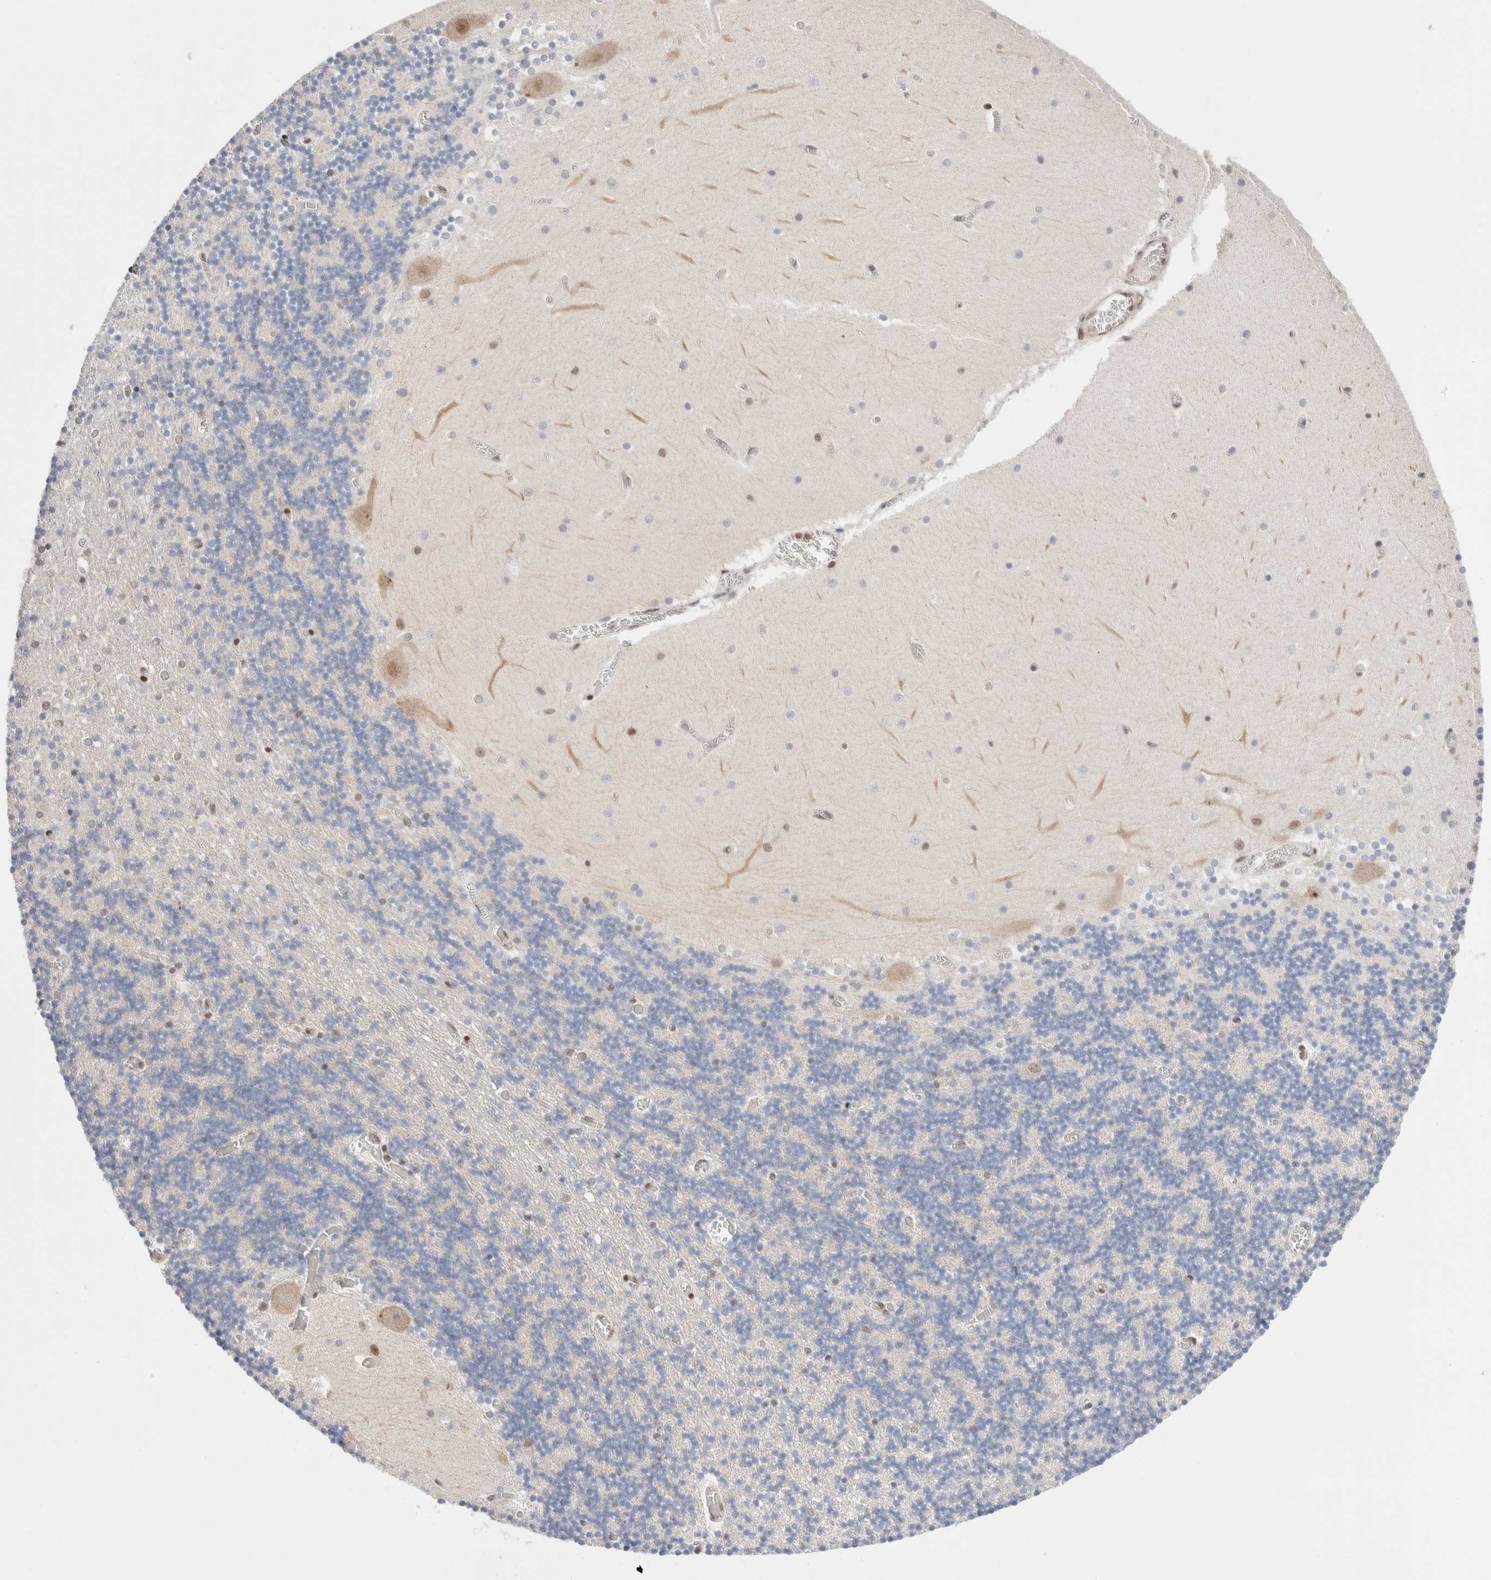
{"staining": {"intensity": "negative", "quantity": "none", "location": "none"}, "tissue": "cerebellum", "cell_type": "Cells in granular layer", "image_type": "normal", "snomed": [{"axis": "morphology", "description": "Normal tissue, NOS"}, {"axis": "topography", "description": "Cerebellum"}], "caption": "Cells in granular layer show no significant expression in benign cerebellum. The staining was performed using DAB to visualize the protein expression in brown, while the nuclei were stained in blue with hematoxylin (Magnification: 20x).", "gene": "GATAD2A", "patient": {"sex": "female", "age": 28}}